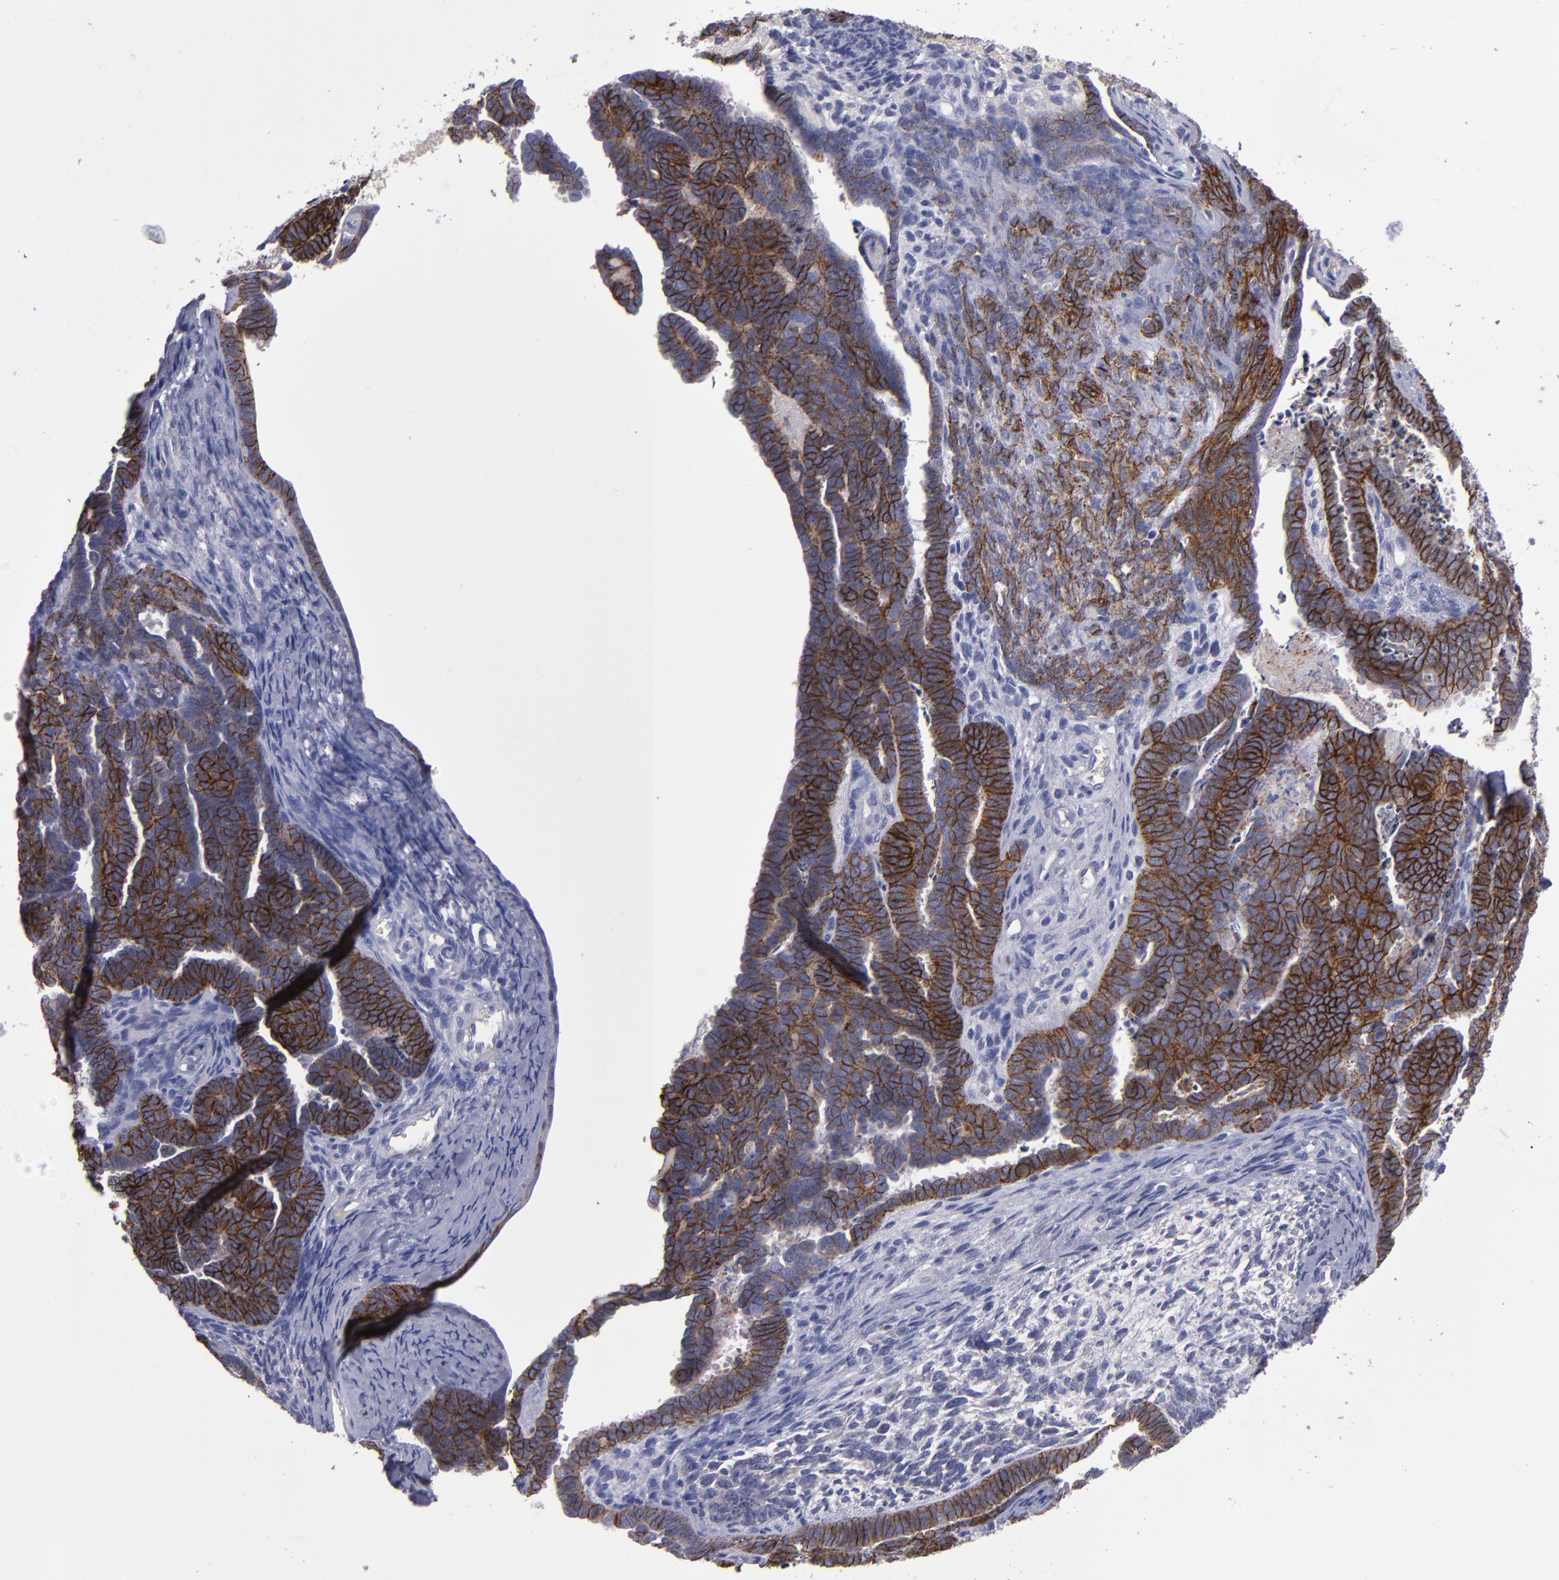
{"staining": {"intensity": "moderate", "quantity": ">75%", "location": "cytoplasmic/membranous"}, "tissue": "endometrial cancer", "cell_type": "Tumor cells", "image_type": "cancer", "snomed": [{"axis": "morphology", "description": "Neoplasm, malignant, NOS"}, {"axis": "topography", "description": "Endometrium"}], "caption": "Moderate cytoplasmic/membranous expression is identified in about >75% of tumor cells in endometrial neoplasm (malignant).", "gene": "CDH3", "patient": {"sex": "female", "age": 74}}